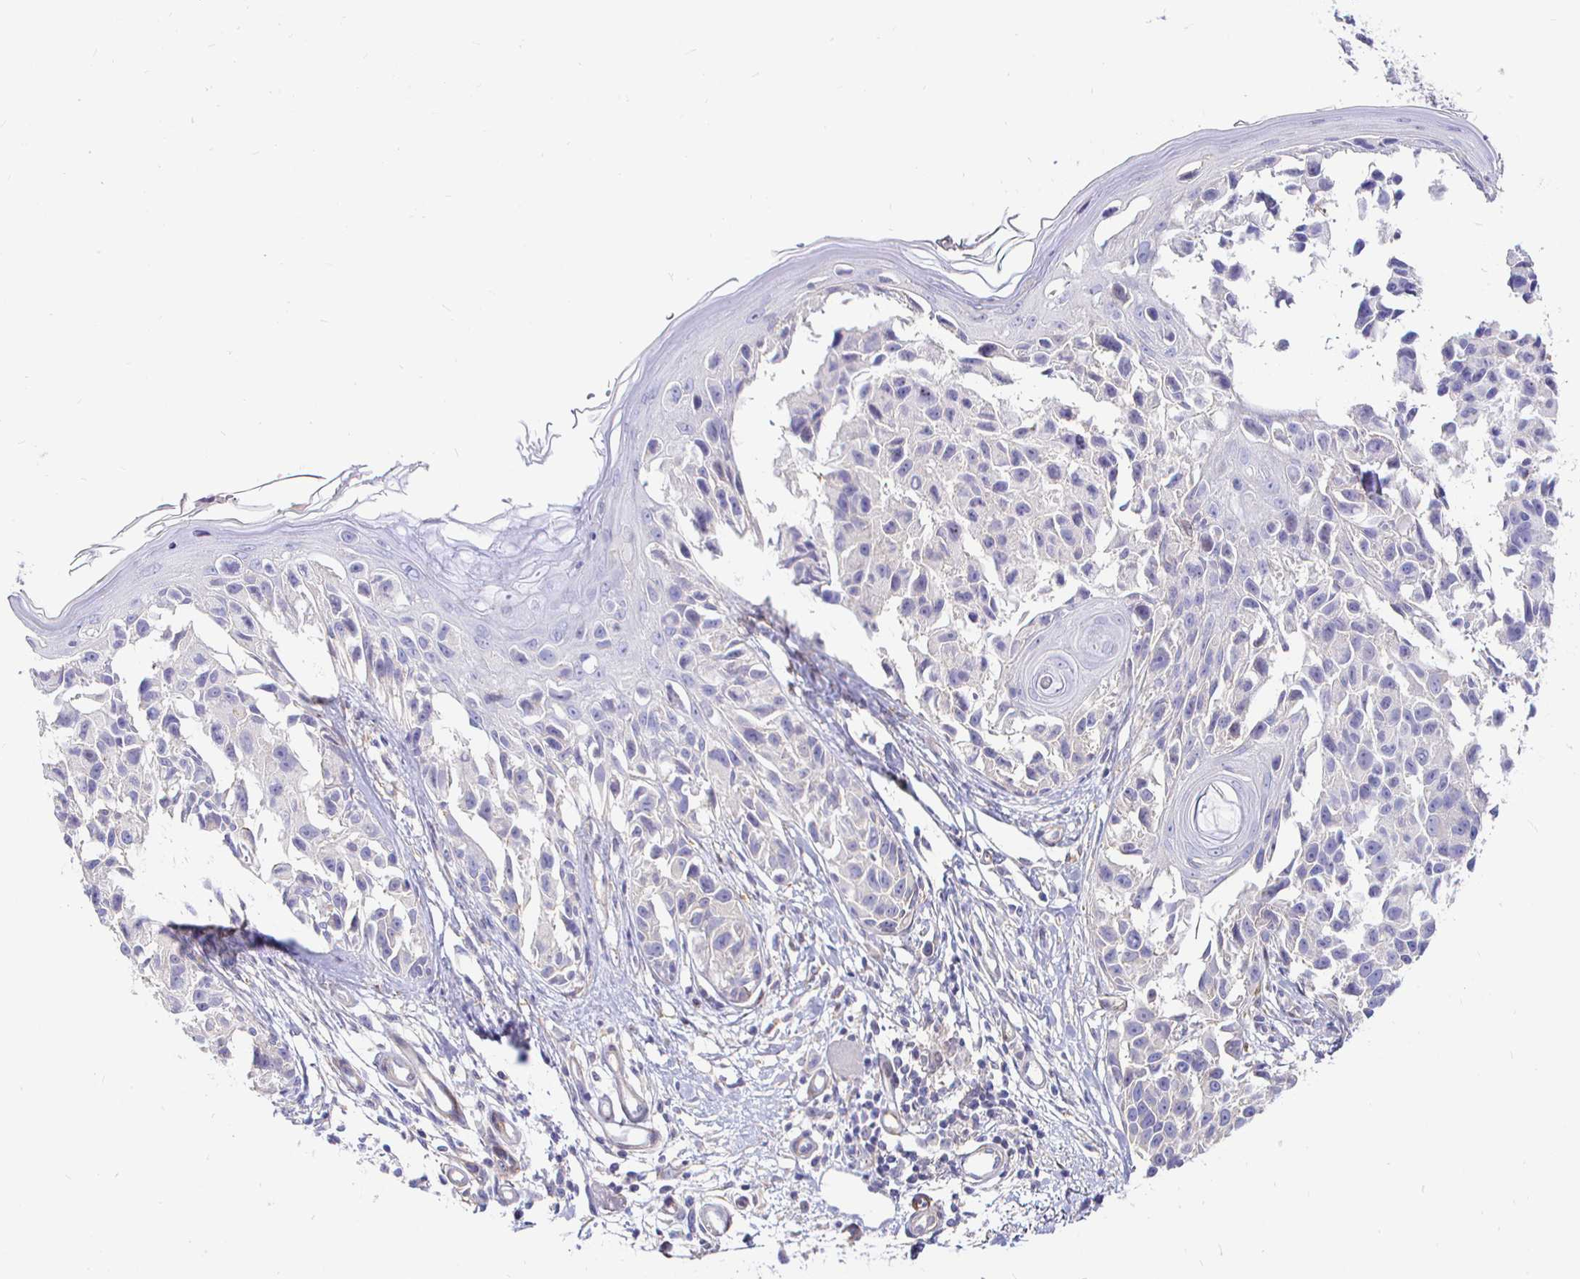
{"staining": {"intensity": "negative", "quantity": "none", "location": "none"}, "tissue": "melanoma", "cell_type": "Tumor cells", "image_type": "cancer", "snomed": [{"axis": "morphology", "description": "Malignant melanoma, NOS"}, {"axis": "topography", "description": "Skin"}], "caption": "Tumor cells show no significant staining in melanoma. The staining was performed using DAB (3,3'-diaminobenzidine) to visualize the protein expression in brown, while the nuclei were stained in blue with hematoxylin (Magnification: 20x).", "gene": "PALM2AKAP2", "patient": {"sex": "male", "age": 73}}